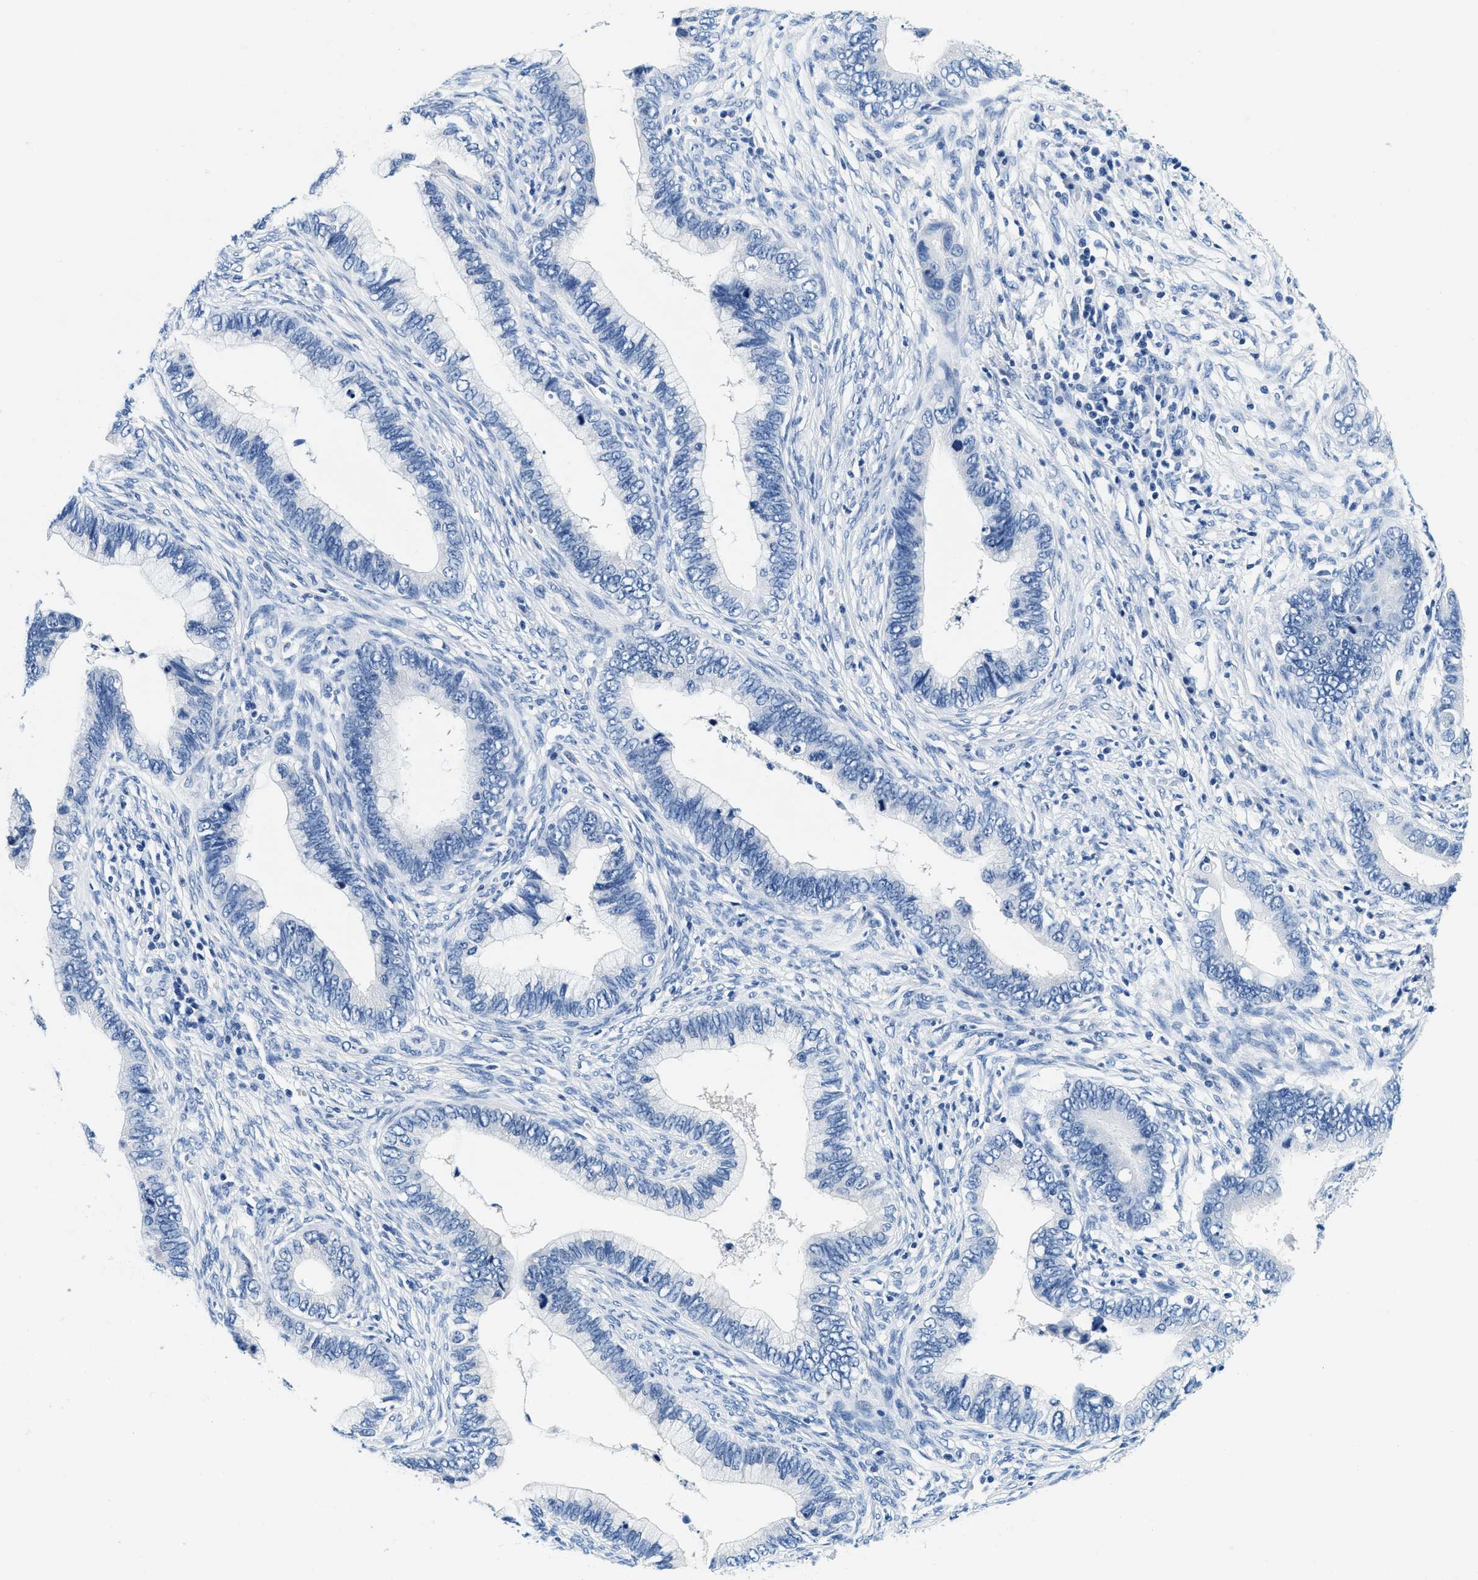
{"staining": {"intensity": "negative", "quantity": "none", "location": "none"}, "tissue": "cervical cancer", "cell_type": "Tumor cells", "image_type": "cancer", "snomed": [{"axis": "morphology", "description": "Adenocarcinoma, NOS"}, {"axis": "topography", "description": "Cervix"}], "caption": "Cervical adenocarcinoma stained for a protein using immunohistochemistry shows no expression tumor cells.", "gene": "GSTM3", "patient": {"sex": "female", "age": 44}}